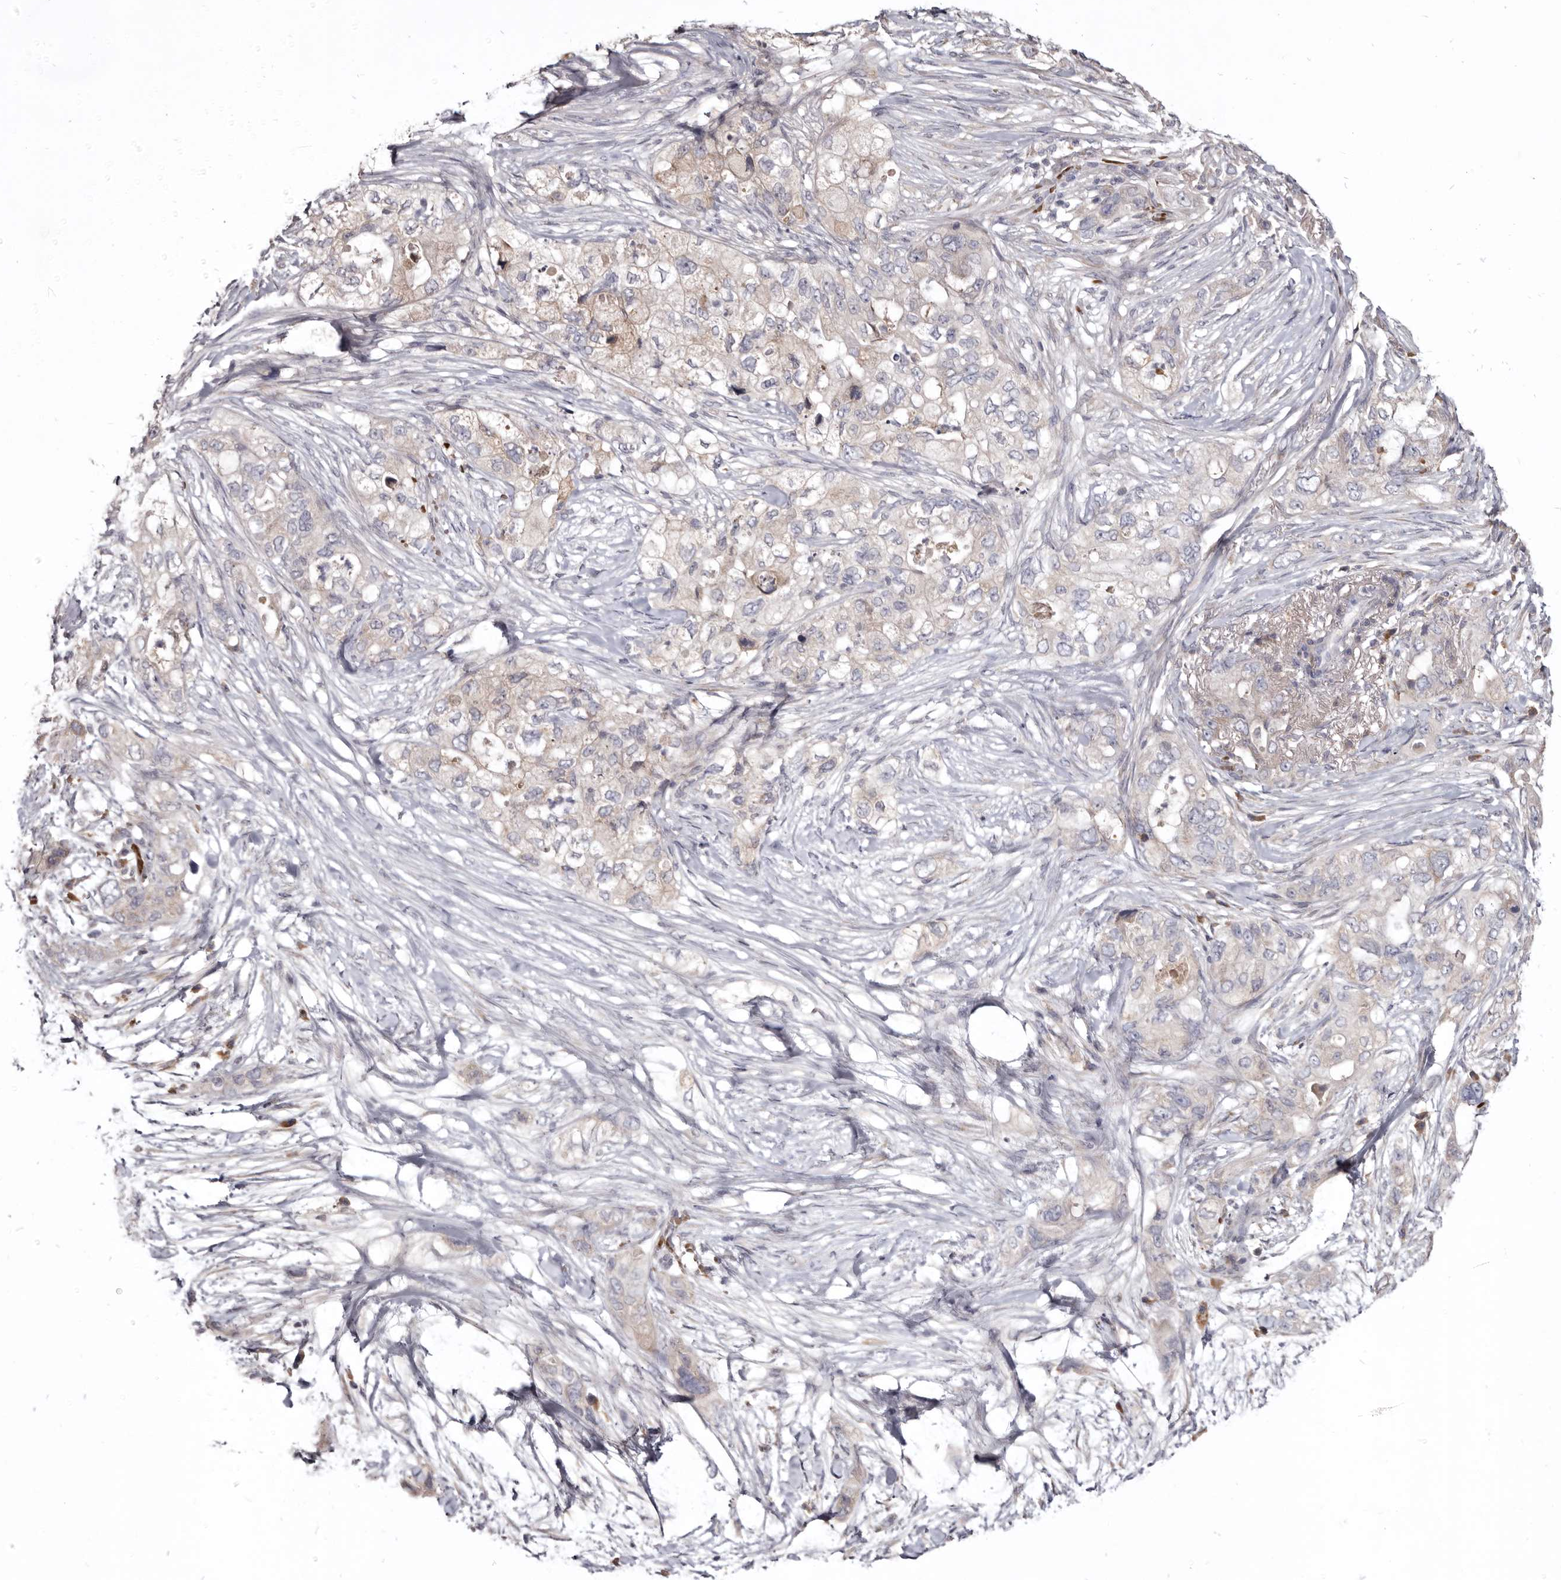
{"staining": {"intensity": "negative", "quantity": "none", "location": "none"}, "tissue": "pancreatic cancer", "cell_type": "Tumor cells", "image_type": "cancer", "snomed": [{"axis": "morphology", "description": "Adenocarcinoma, NOS"}, {"axis": "topography", "description": "Pancreas"}], "caption": "Pancreatic adenocarcinoma stained for a protein using IHC displays no expression tumor cells.", "gene": "NENF", "patient": {"sex": "female", "age": 73}}